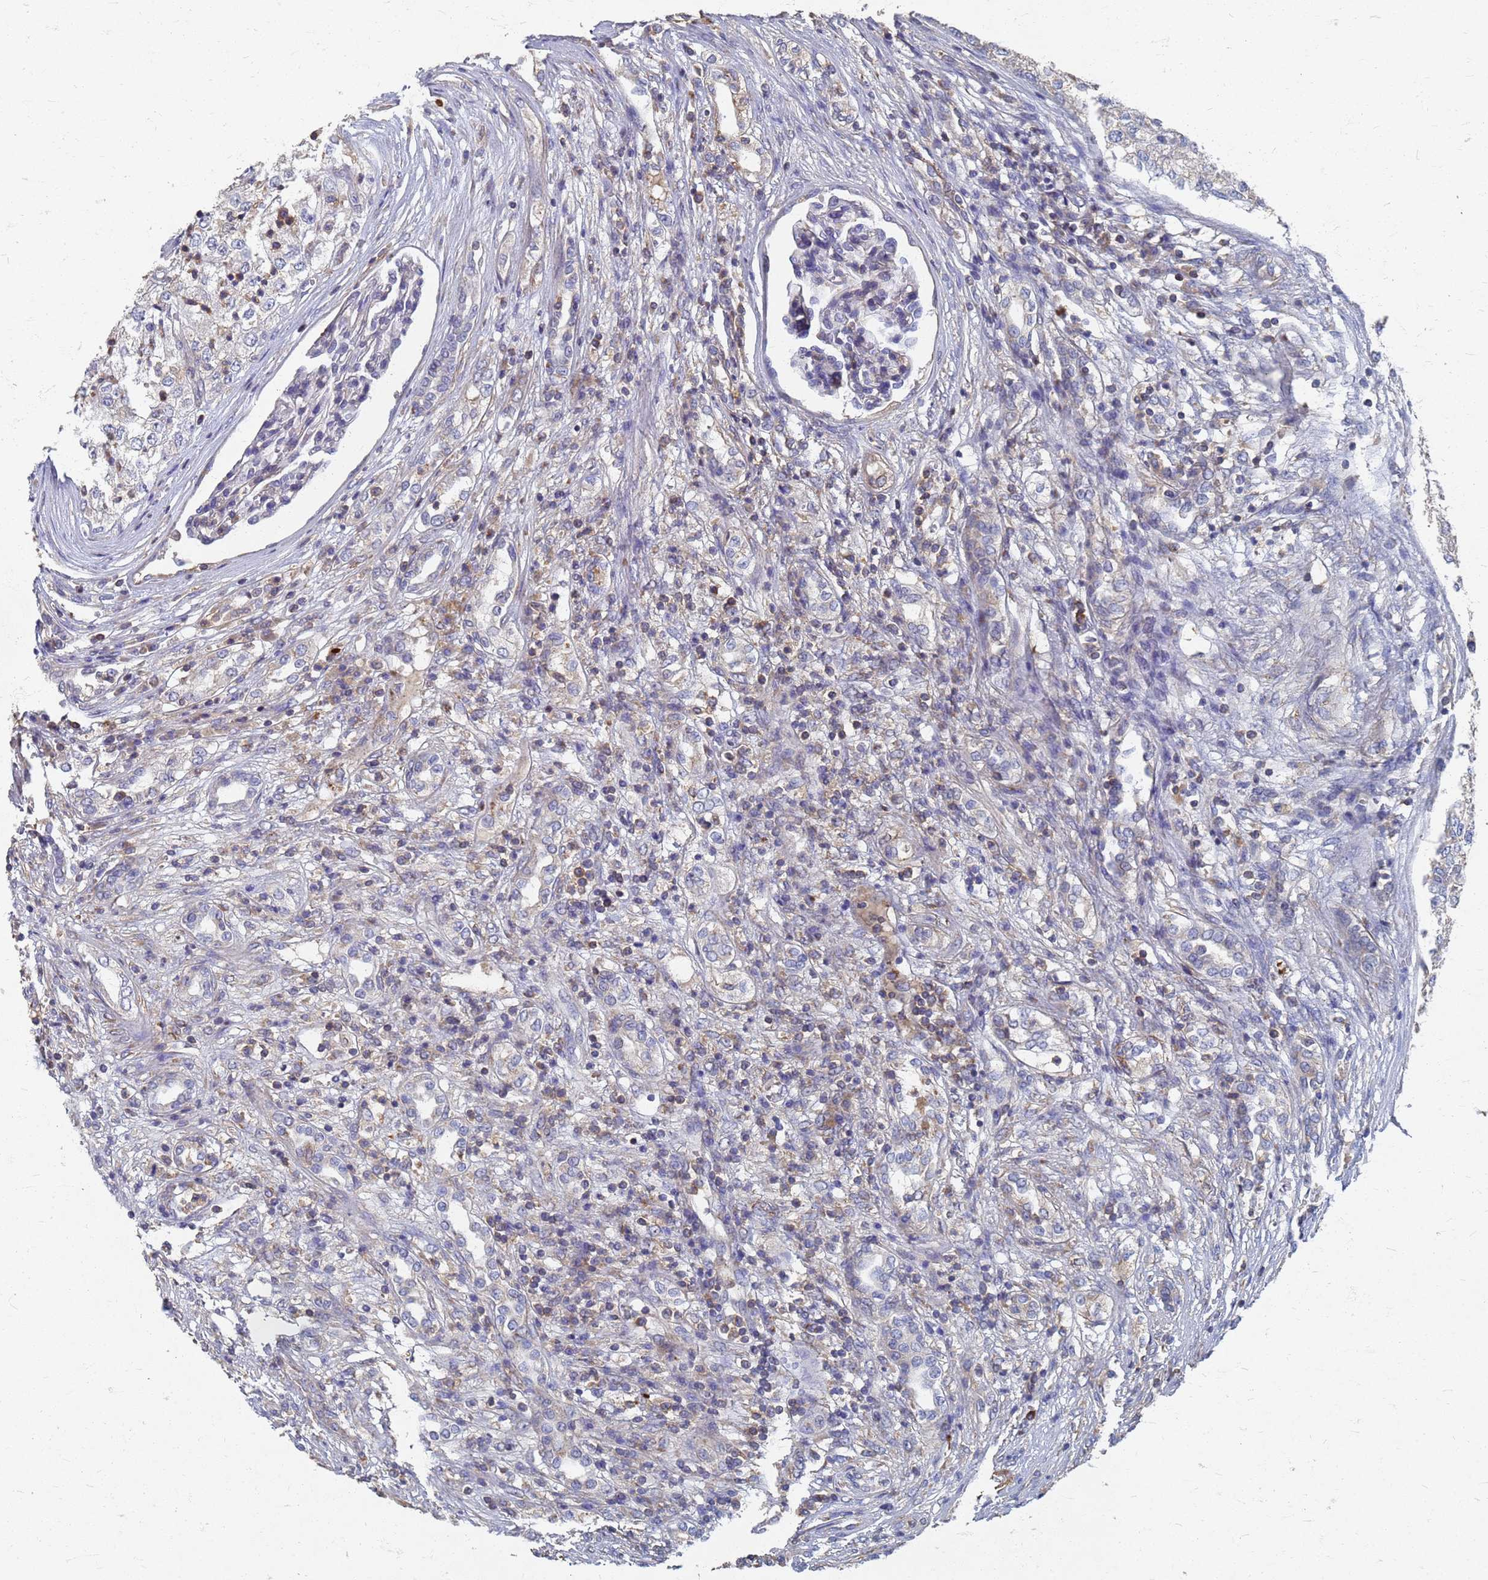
{"staining": {"intensity": "weak", "quantity": "<25%", "location": "cytoplasmic/membranous"}, "tissue": "renal cancer", "cell_type": "Tumor cells", "image_type": "cancer", "snomed": [{"axis": "morphology", "description": "Adenocarcinoma, NOS"}, {"axis": "topography", "description": "Kidney"}], "caption": "This is an immunohistochemistry photomicrograph of adenocarcinoma (renal). There is no positivity in tumor cells.", "gene": "KRCC1", "patient": {"sex": "female", "age": 54}}